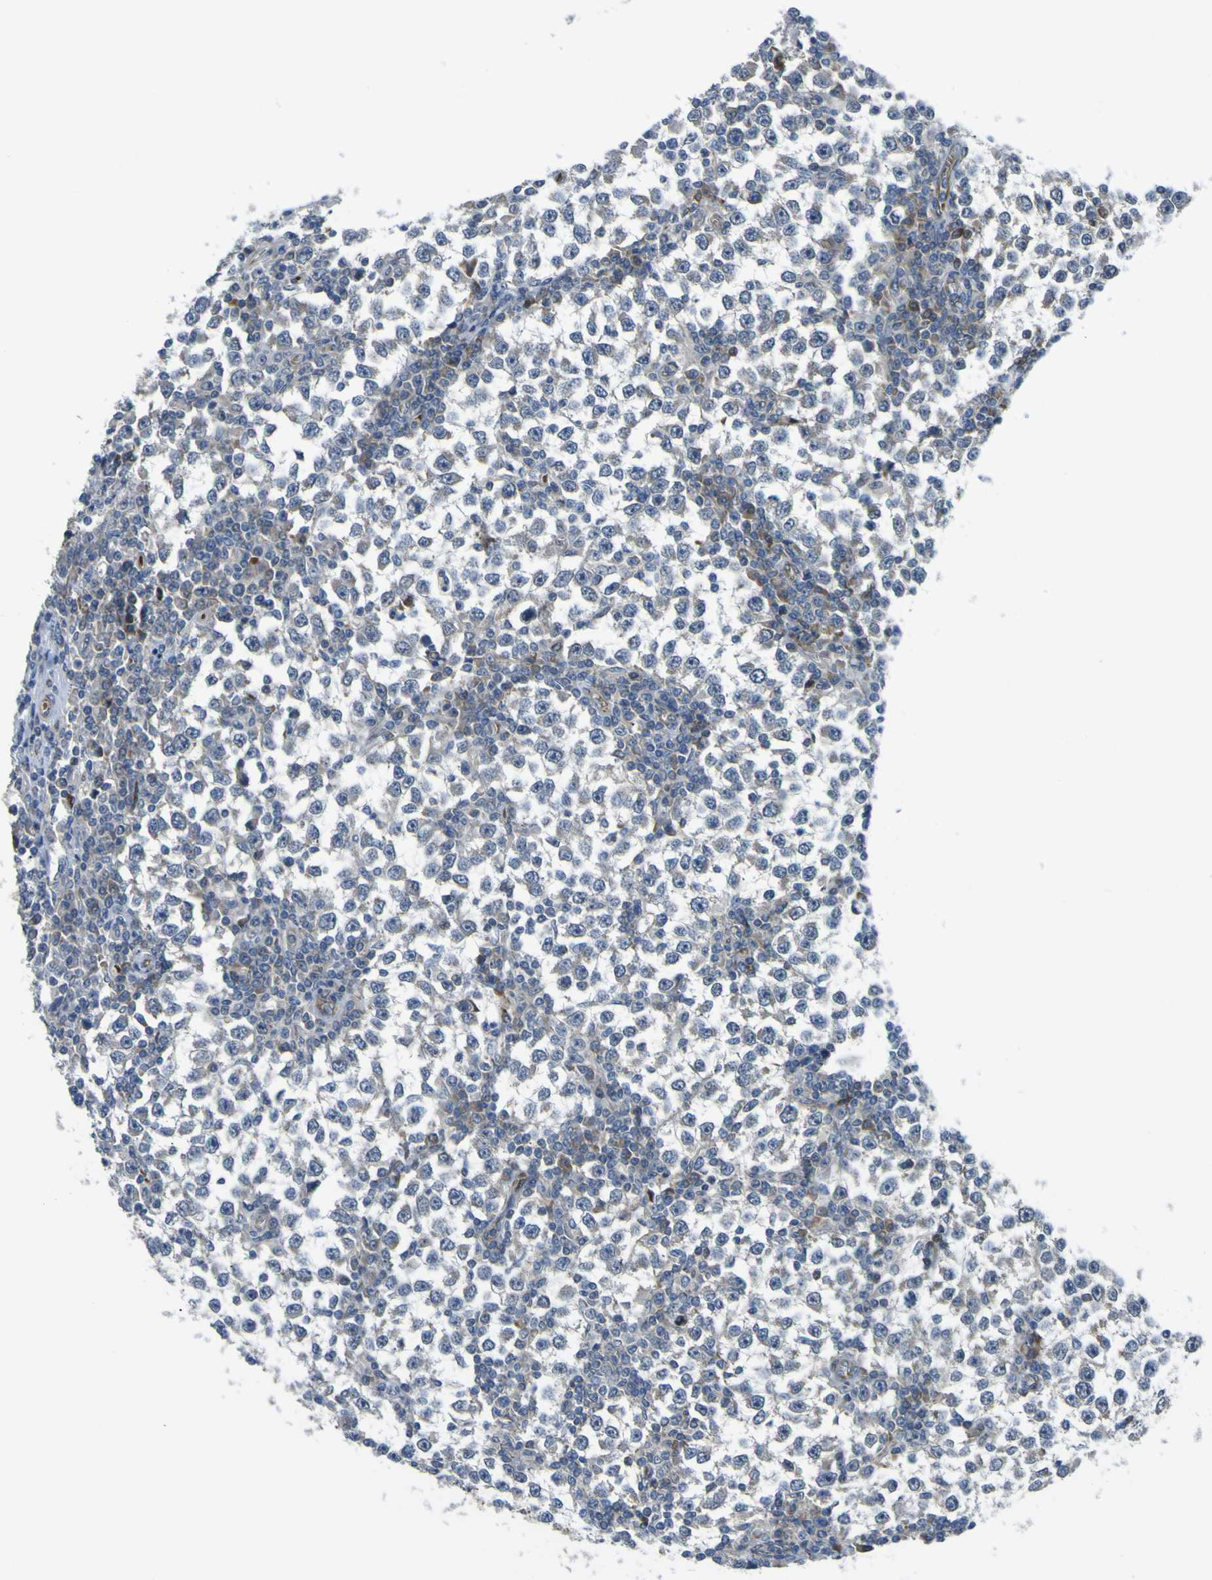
{"staining": {"intensity": "negative", "quantity": "none", "location": "none"}, "tissue": "testis cancer", "cell_type": "Tumor cells", "image_type": "cancer", "snomed": [{"axis": "morphology", "description": "Seminoma, NOS"}, {"axis": "topography", "description": "Testis"}], "caption": "Photomicrograph shows no significant protein staining in tumor cells of testis cancer (seminoma). (DAB (3,3'-diaminobenzidine) immunohistochemistry (IHC), high magnification).", "gene": "KDM7A", "patient": {"sex": "male", "age": 65}}